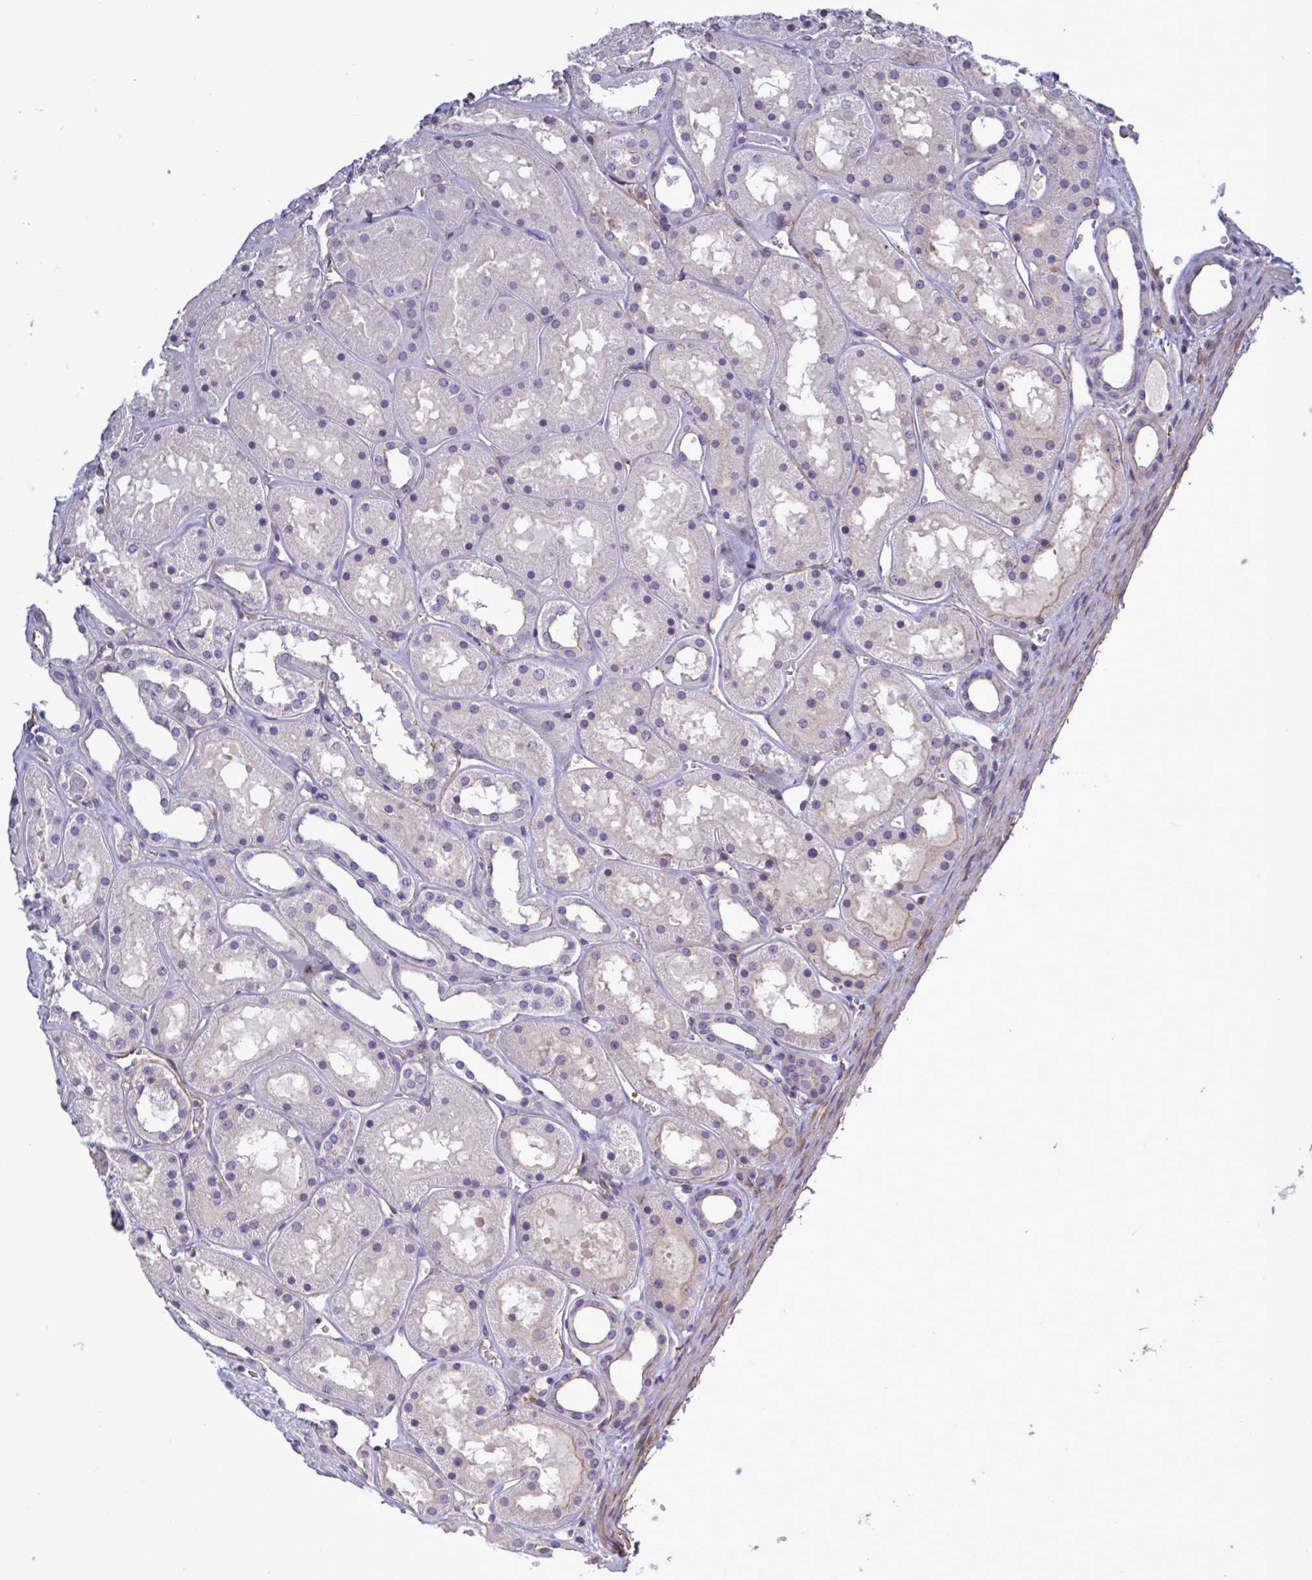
{"staining": {"intensity": "moderate", "quantity": ">75%", "location": "cytoplasmic/membranous"}, "tissue": "kidney", "cell_type": "Cells in glomeruli", "image_type": "normal", "snomed": [{"axis": "morphology", "description": "Normal tissue, NOS"}, {"axis": "topography", "description": "Kidney"}], "caption": "This image displays normal kidney stained with IHC to label a protein in brown. The cytoplasmic/membranous of cells in glomeruli show moderate positivity for the protein. Nuclei are counter-stained blue.", "gene": "SHISA7", "patient": {"sex": "female", "age": 41}}